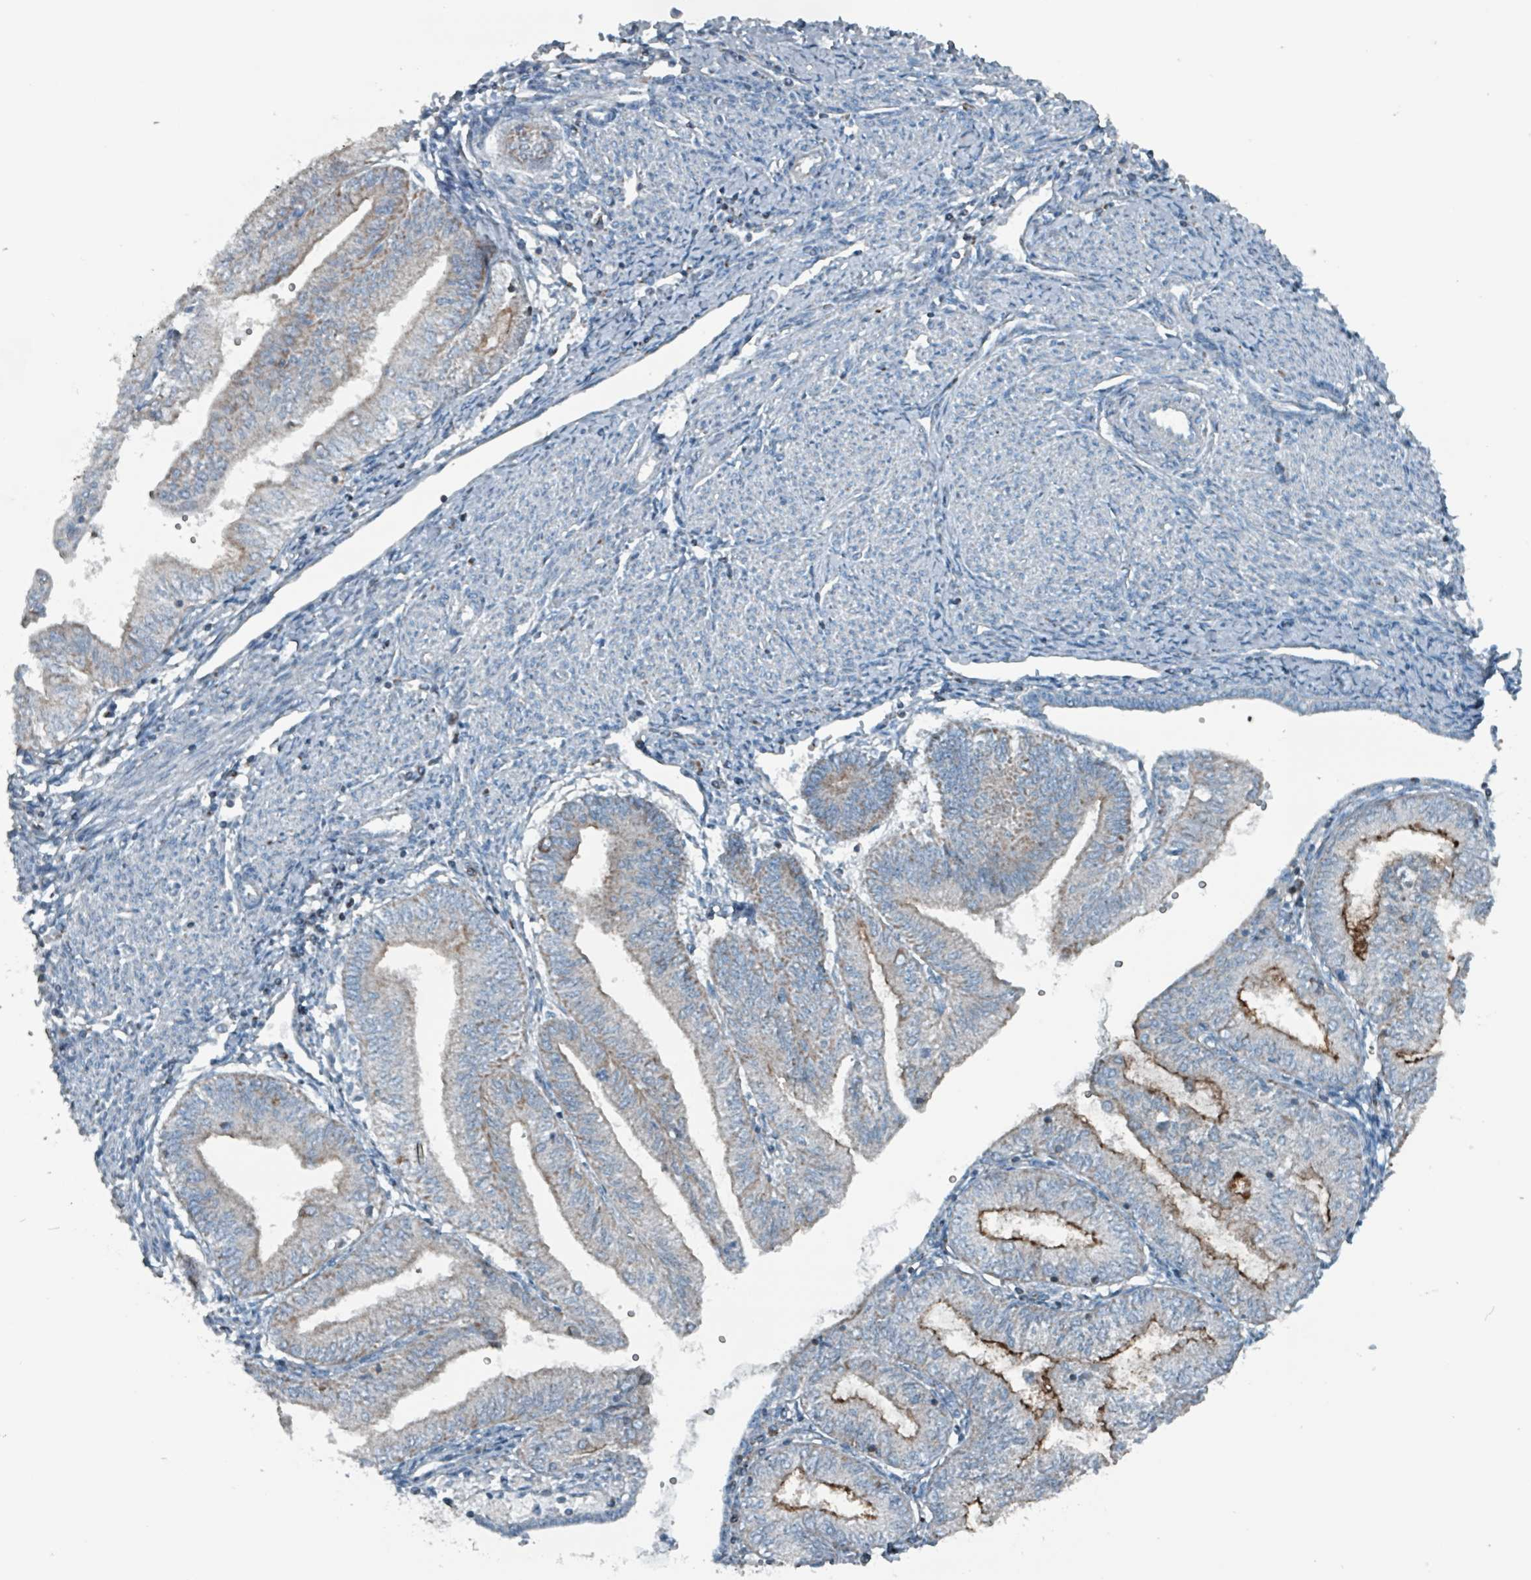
{"staining": {"intensity": "moderate", "quantity": "<25%", "location": "cytoplasmic/membranous"}, "tissue": "endometrial cancer", "cell_type": "Tumor cells", "image_type": "cancer", "snomed": [{"axis": "morphology", "description": "Adenocarcinoma, NOS"}, {"axis": "topography", "description": "Endometrium"}], "caption": "The micrograph reveals immunohistochemical staining of endometrial cancer. There is moderate cytoplasmic/membranous expression is identified in about <25% of tumor cells.", "gene": "ABHD18", "patient": {"sex": "female", "age": 66}}